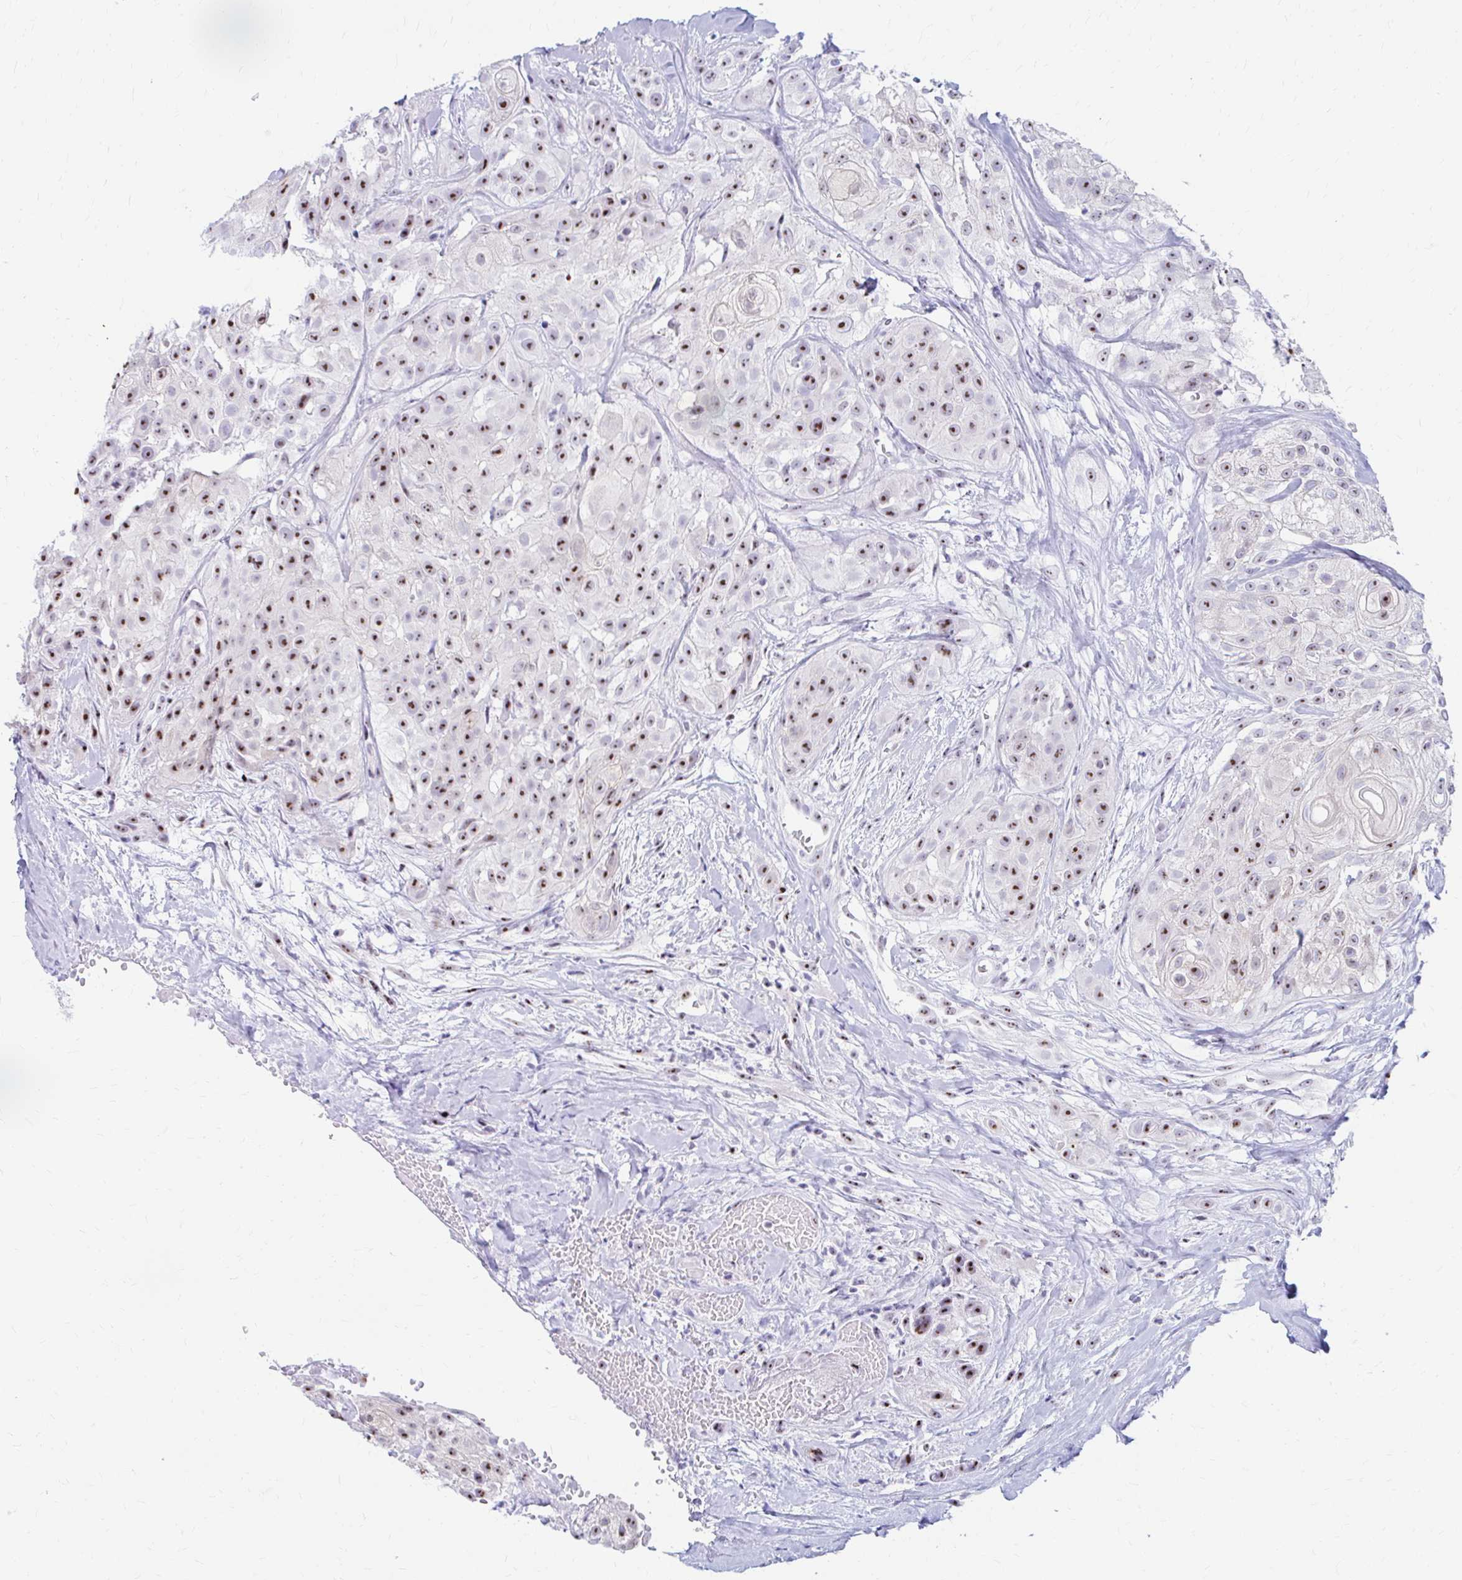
{"staining": {"intensity": "moderate", "quantity": ">75%", "location": "nuclear"}, "tissue": "head and neck cancer", "cell_type": "Tumor cells", "image_type": "cancer", "snomed": [{"axis": "morphology", "description": "Squamous cell carcinoma, NOS"}, {"axis": "topography", "description": "Head-Neck"}], "caption": "Approximately >75% of tumor cells in human head and neck squamous cell carcinoma exhibit moderate nuclear protein staining as visualized by brown immunohistochemical staining.", "gene": "FTSJ3", "patient": {"sex": "male", "age": 83}}